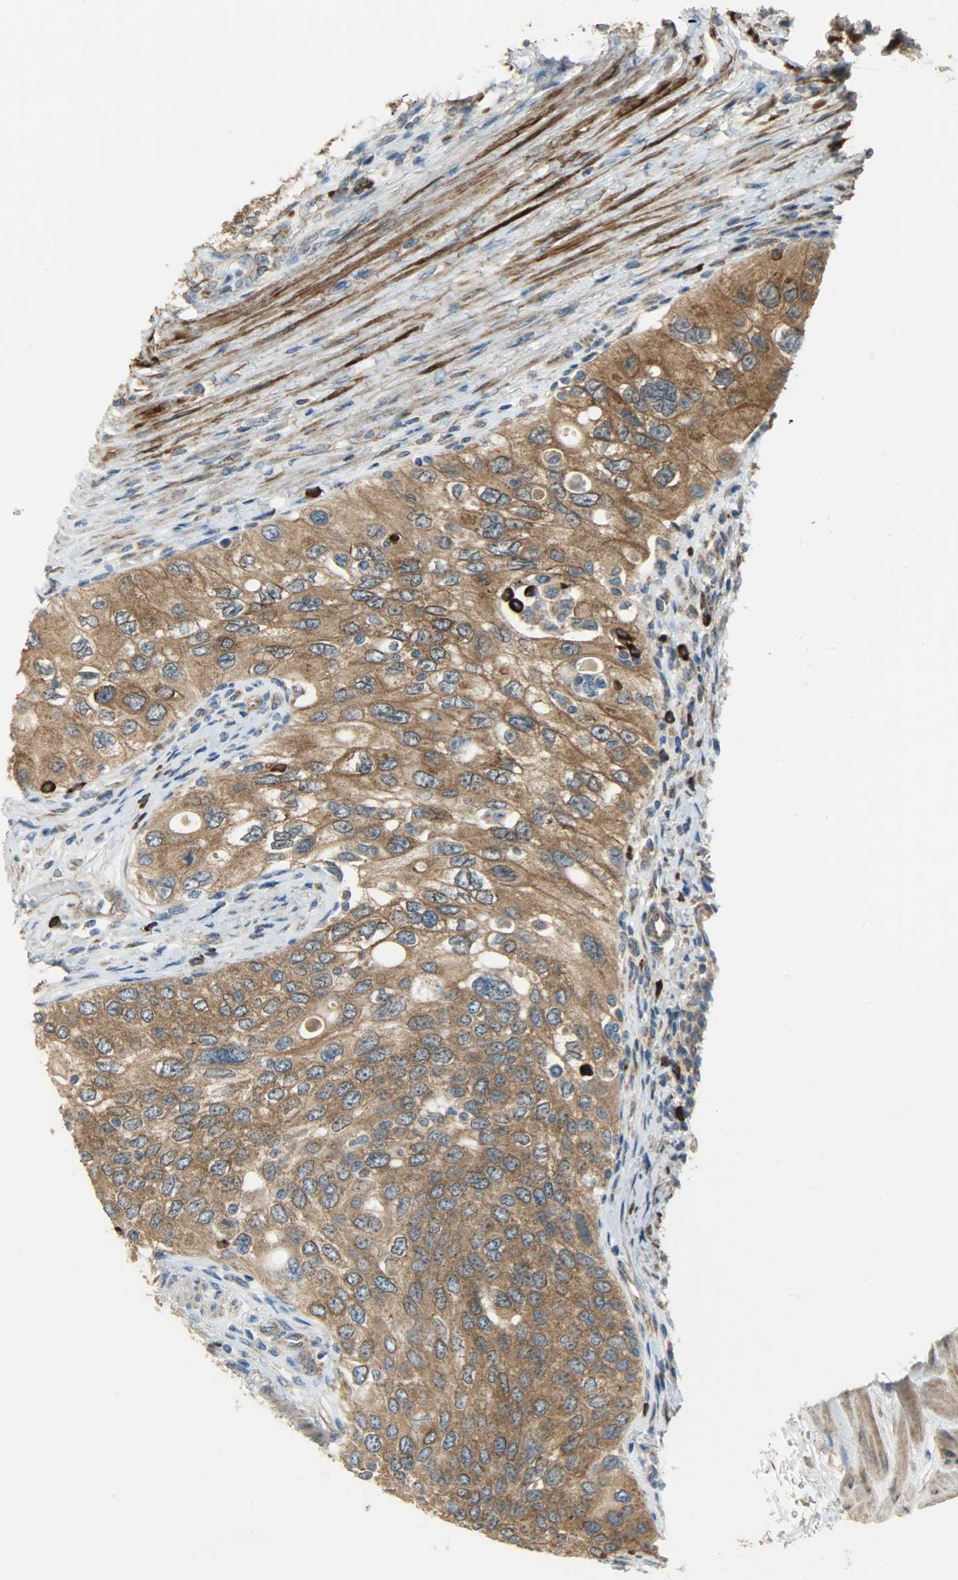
{"staining": {"intensity": "strong", "quantity": ">75%", "location": "cytoplasmic/membranous"}, "tissue": "urothelial cancer", "cell_type": "Tumor cells", "image_type": "cancer", "snomed": [{"axis": "morphology", "description": "Urothelial carcinoma, High grade"}, {"axis": "topography", "description": "Urinary bladder"}], "caption": "A brown stain shows strong cytoplasmic/membranous expression of a protein in human high-grade urothelial carcinoma tumor cells.", "gene": "C1orf198", "patient": {"sex": "female", "age": 56}}